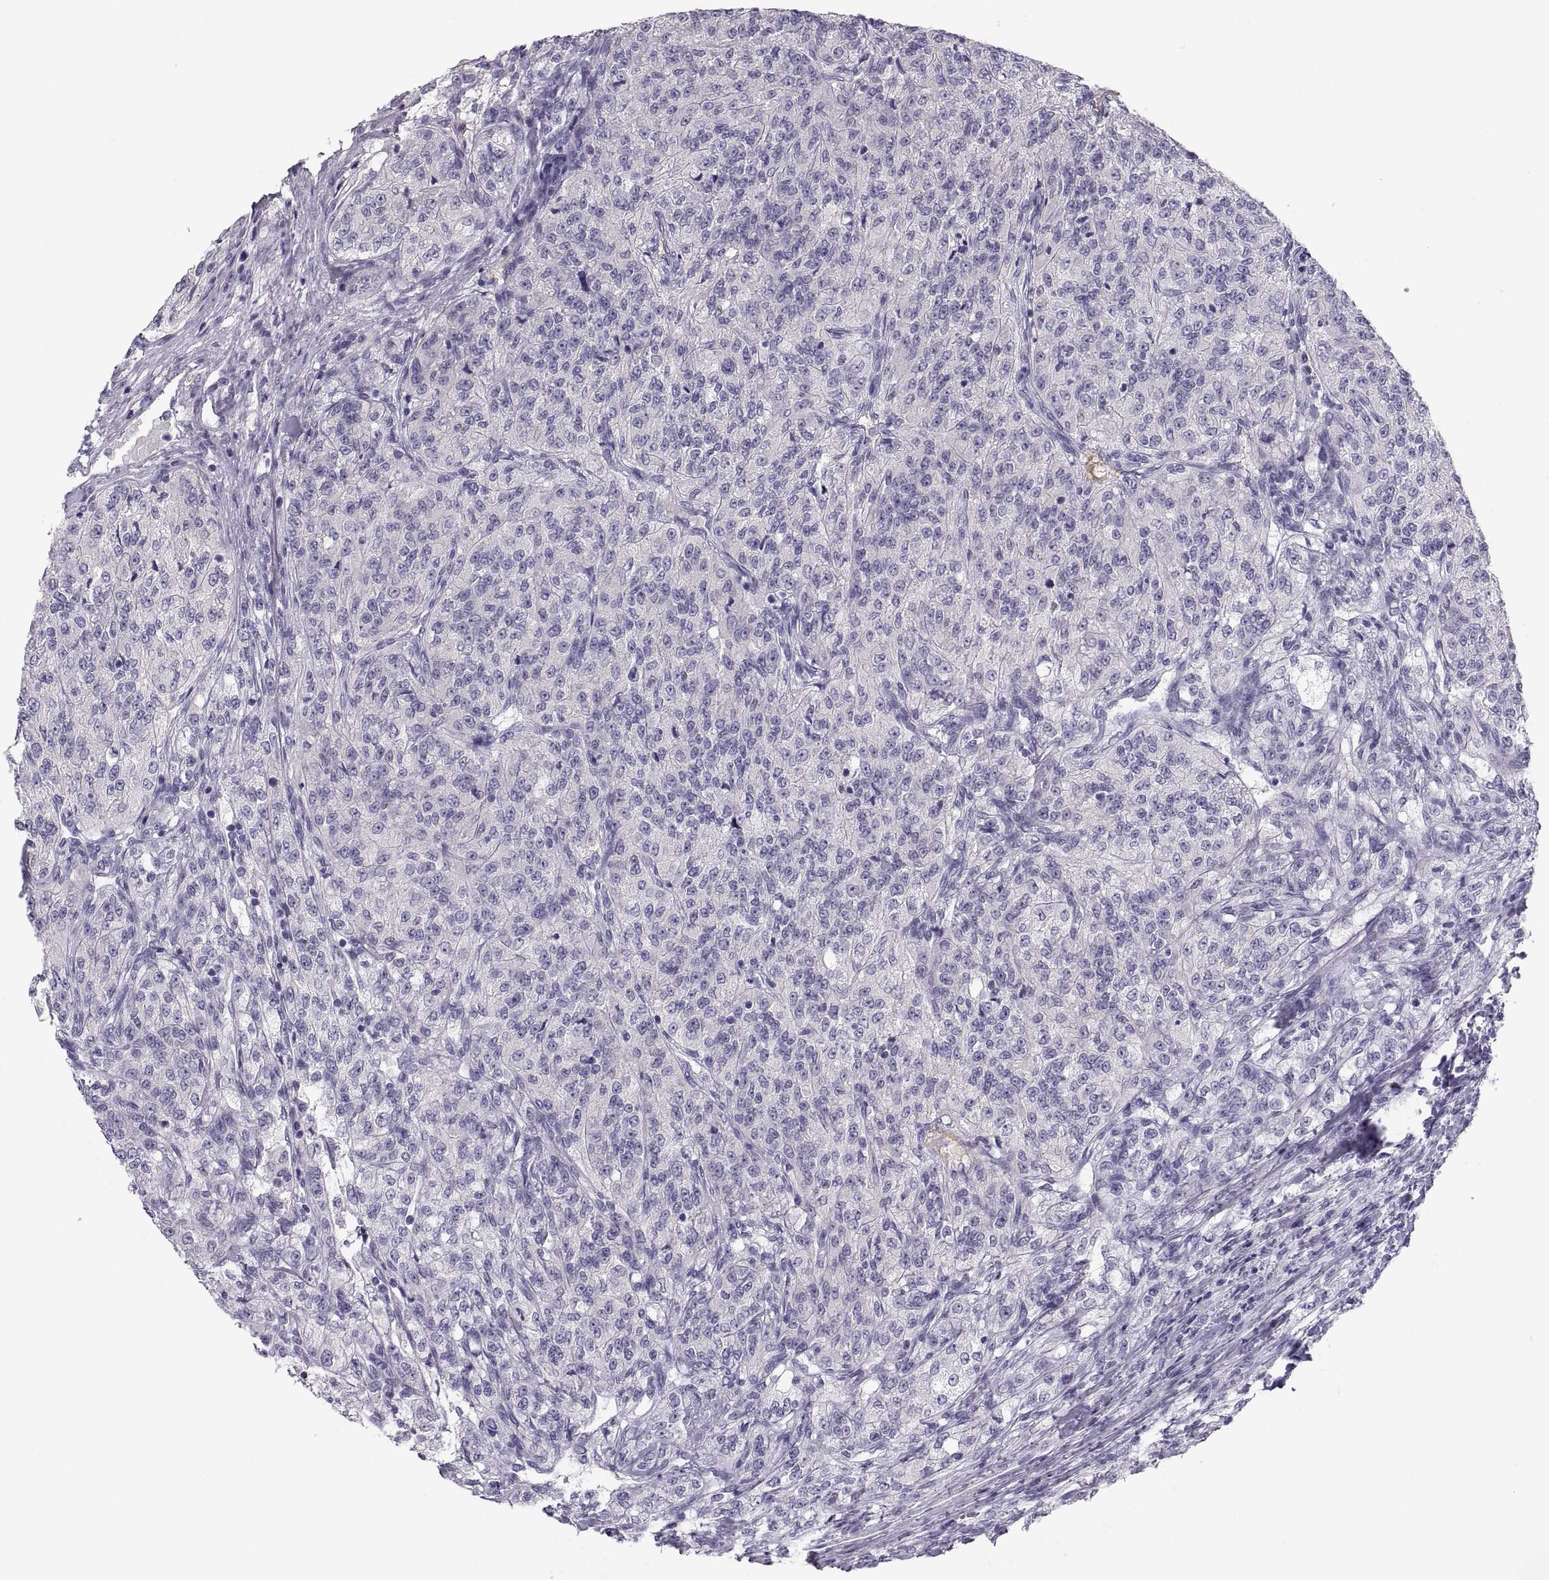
{"staining": {"intensity": "negative", "quantity": "none", "location": "none"}, "tissue": "renal cancer", "cell_type": "Tumor cells", "image_type": "cancer", "snomed": [{"axis": "morphology", "description": "Adenocarcinoma, NOS"}, {"axis": "topography", "description": "Kidney"}], "caption": "A histopathology image of renal cancer (adenocarcinoma) stained for a protein demonstrates no brown staining in tumor cells.", "gene": "MAGEB2", "patient": {"sex": "female", "age": 63}}